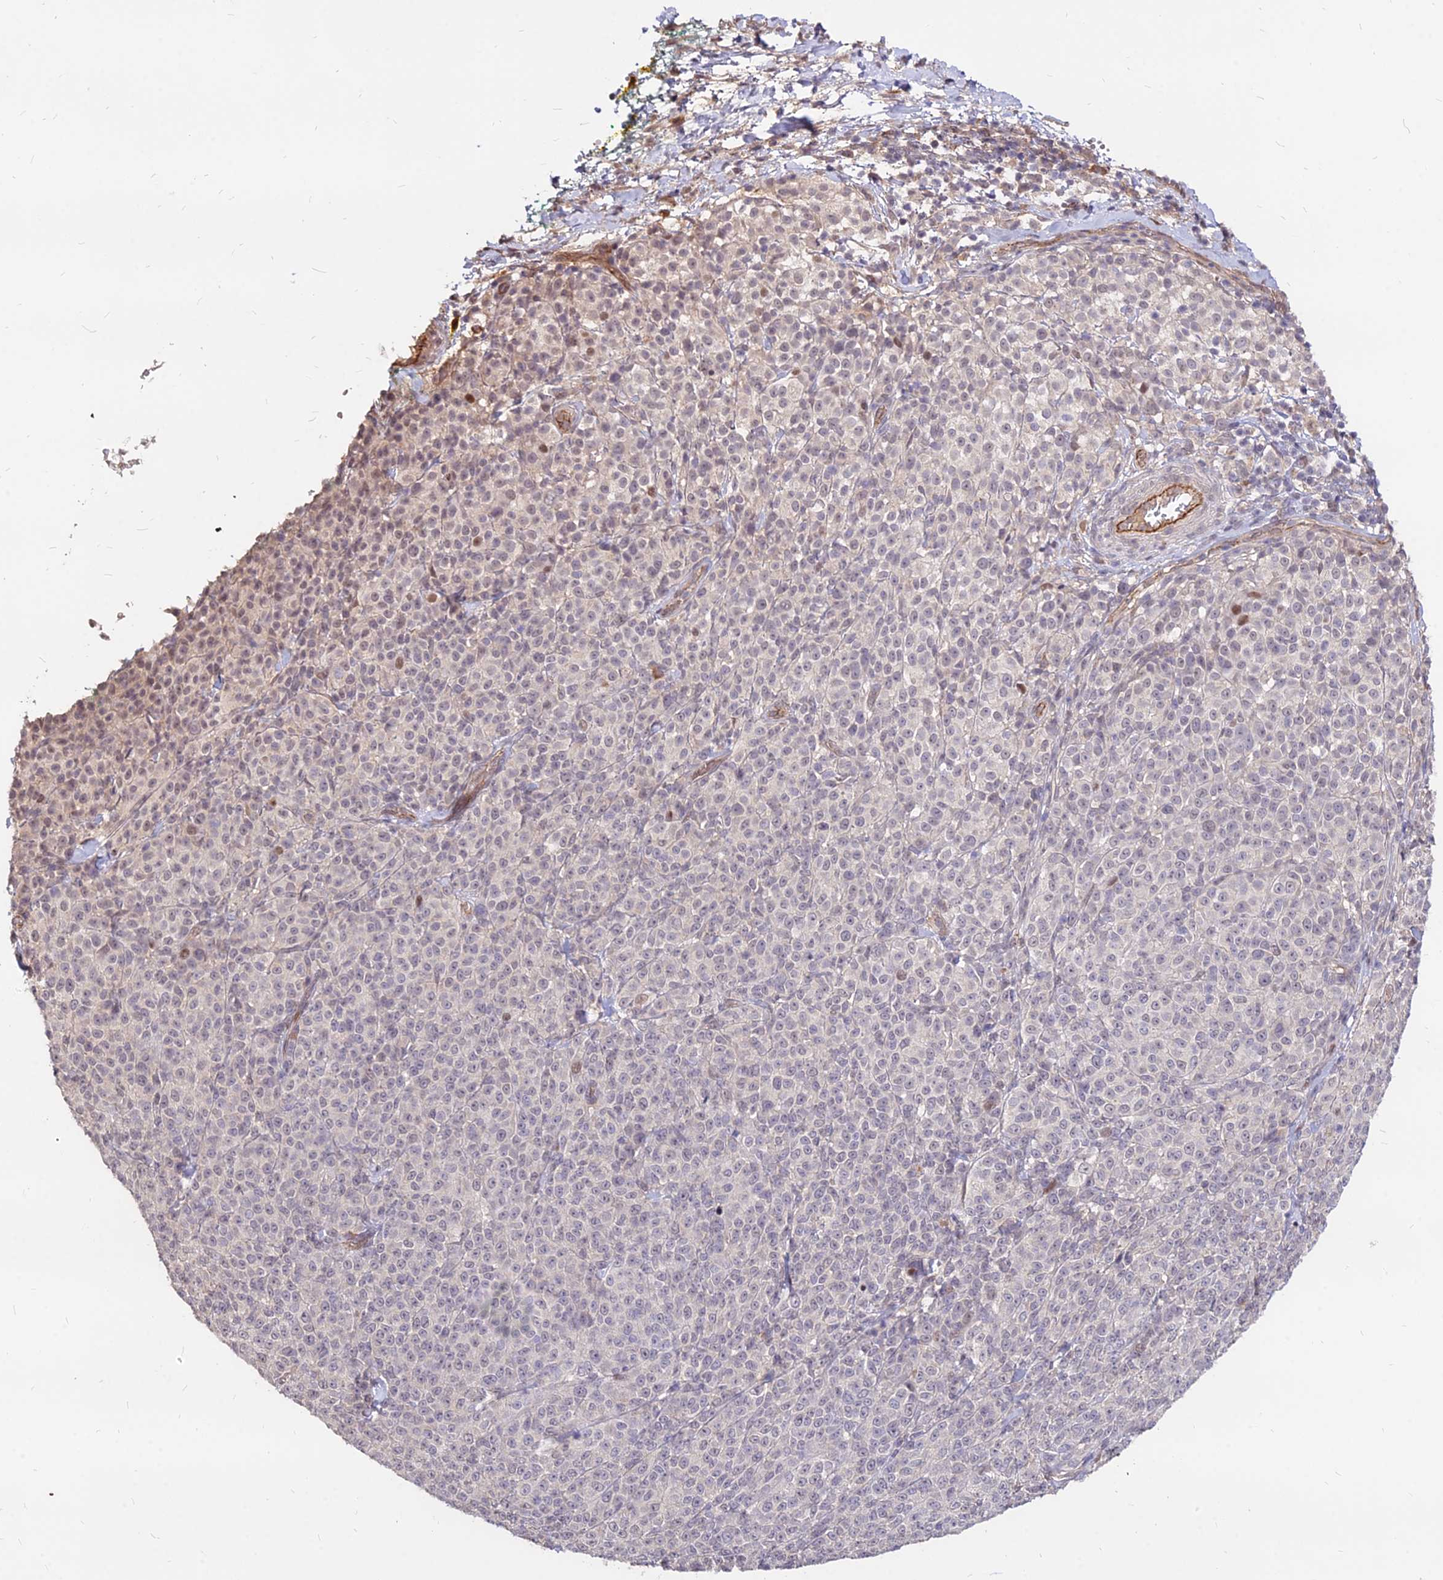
{"staining": {"intensity": "weak", "quantity": "<25%", "location": "nuclear"}, "tissue": "melanoma", "cell_type": "Tumor cells", "image_type": "cancer", "snomed": [{"axis": "morphology", "description": "Normal tissue, NOS"}, {"axis": "morphology", "description": "Malignant melanoma, NOS"}, {"axis": "topography", "description": "Skin"}], "caption": "Immunohistochemical staining of melanoma shows no significant positivity in tumor cells.", "gene": "C11orf68", "patient": {"sex": "female", "age": 34}}